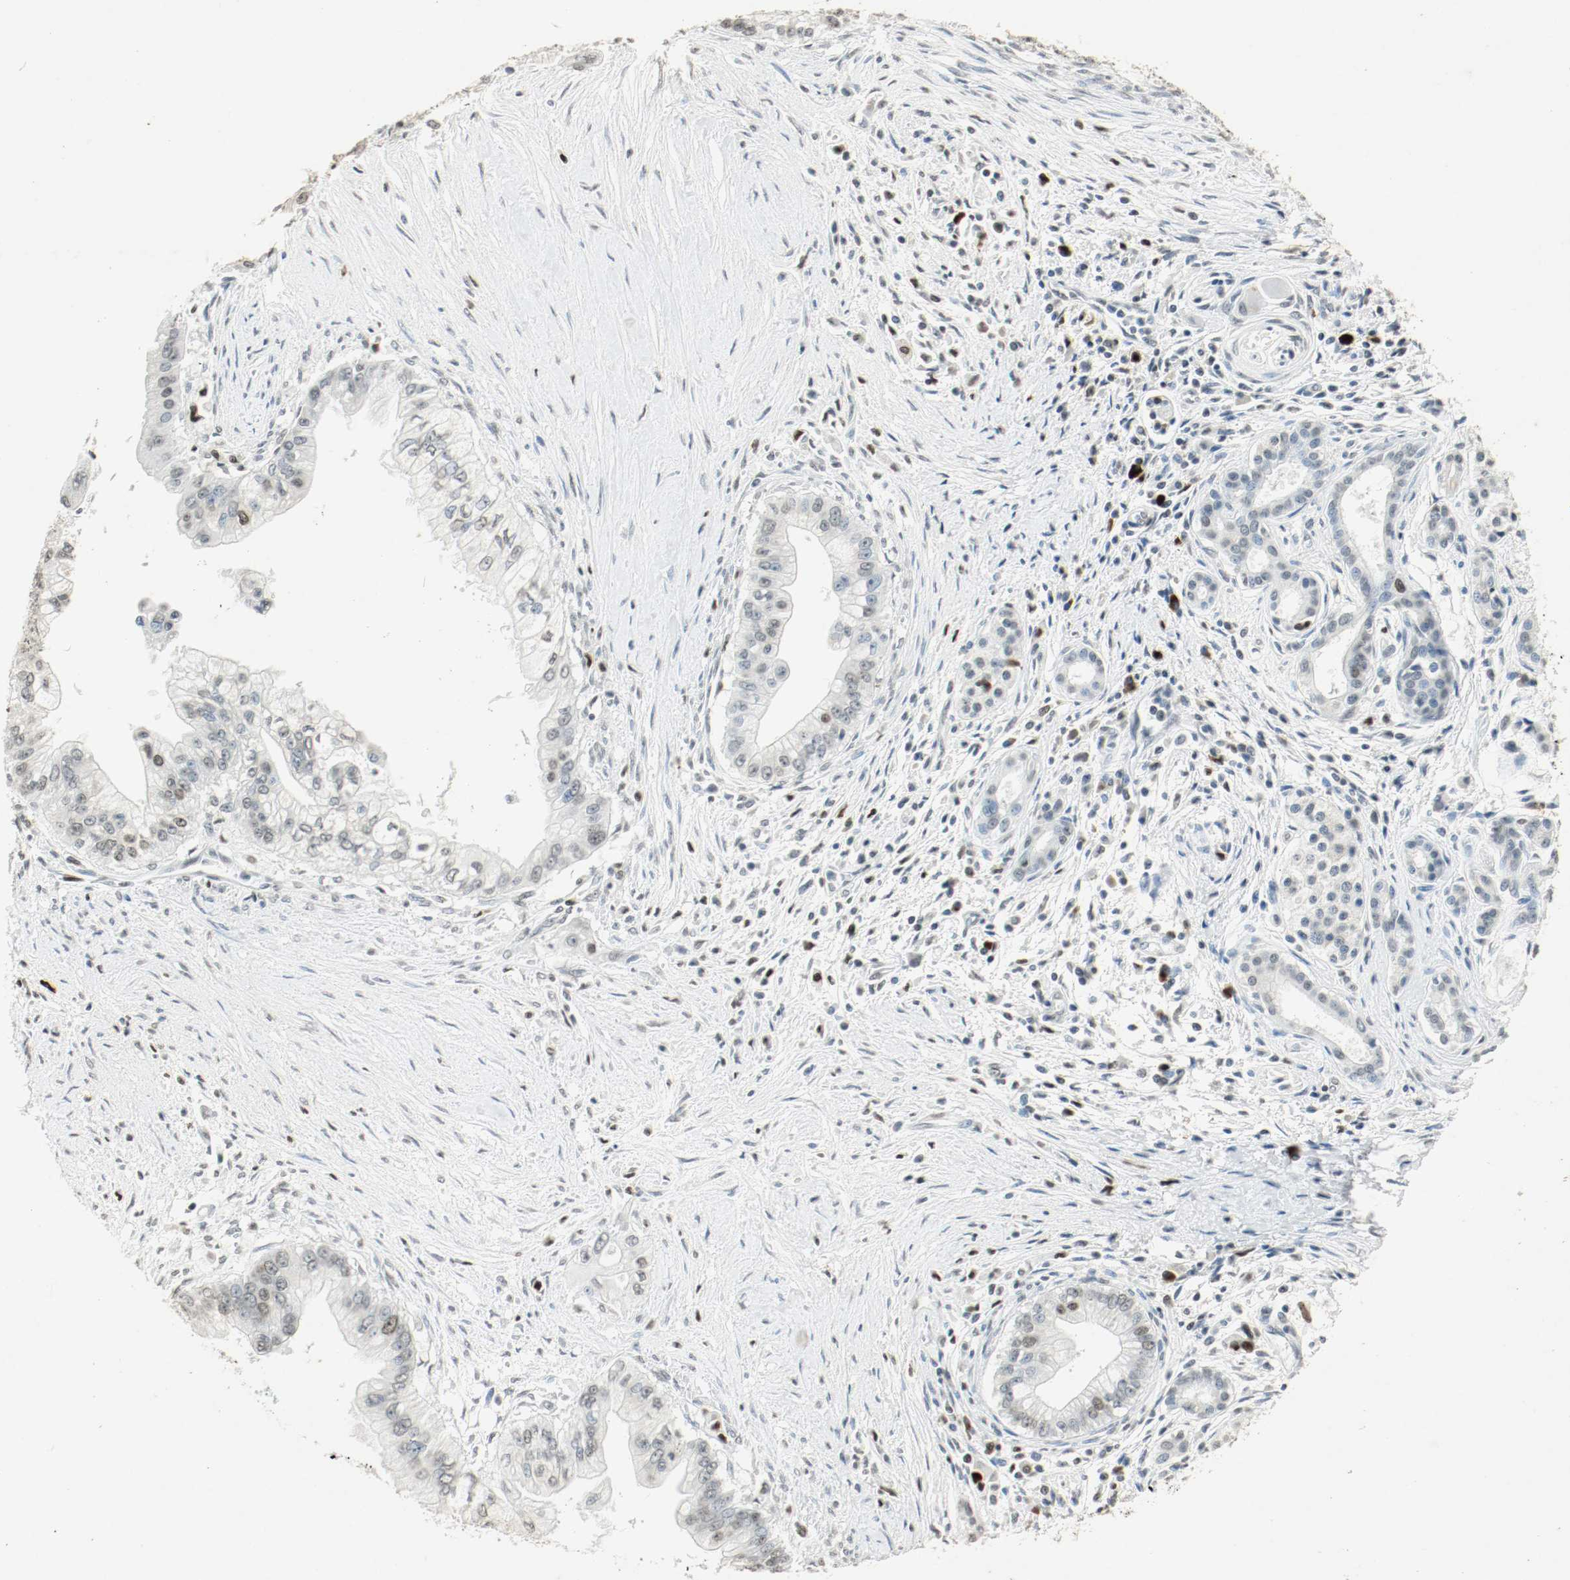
{"staining": {"intensity": "weak", "quantity": "25%-75%", "location": "nuclear"}, "tissue": "pancreatic cancer", "cell_type": "Tumor cells", "image_type": "cancer", "snomed": [{"axis": "morphology", "description": "Adenocarcinoma, NOS"}, {"axis": "topography", "description": "Pancreas"}], "caption": "This image exhibits IHC staining of human adenocarcinoma (pancreatic), with low weak nuclear expression in about 25%-75% of tumor cells.", "gene": "DNMT1", "patient": {"sex": "male", "age": 59}}